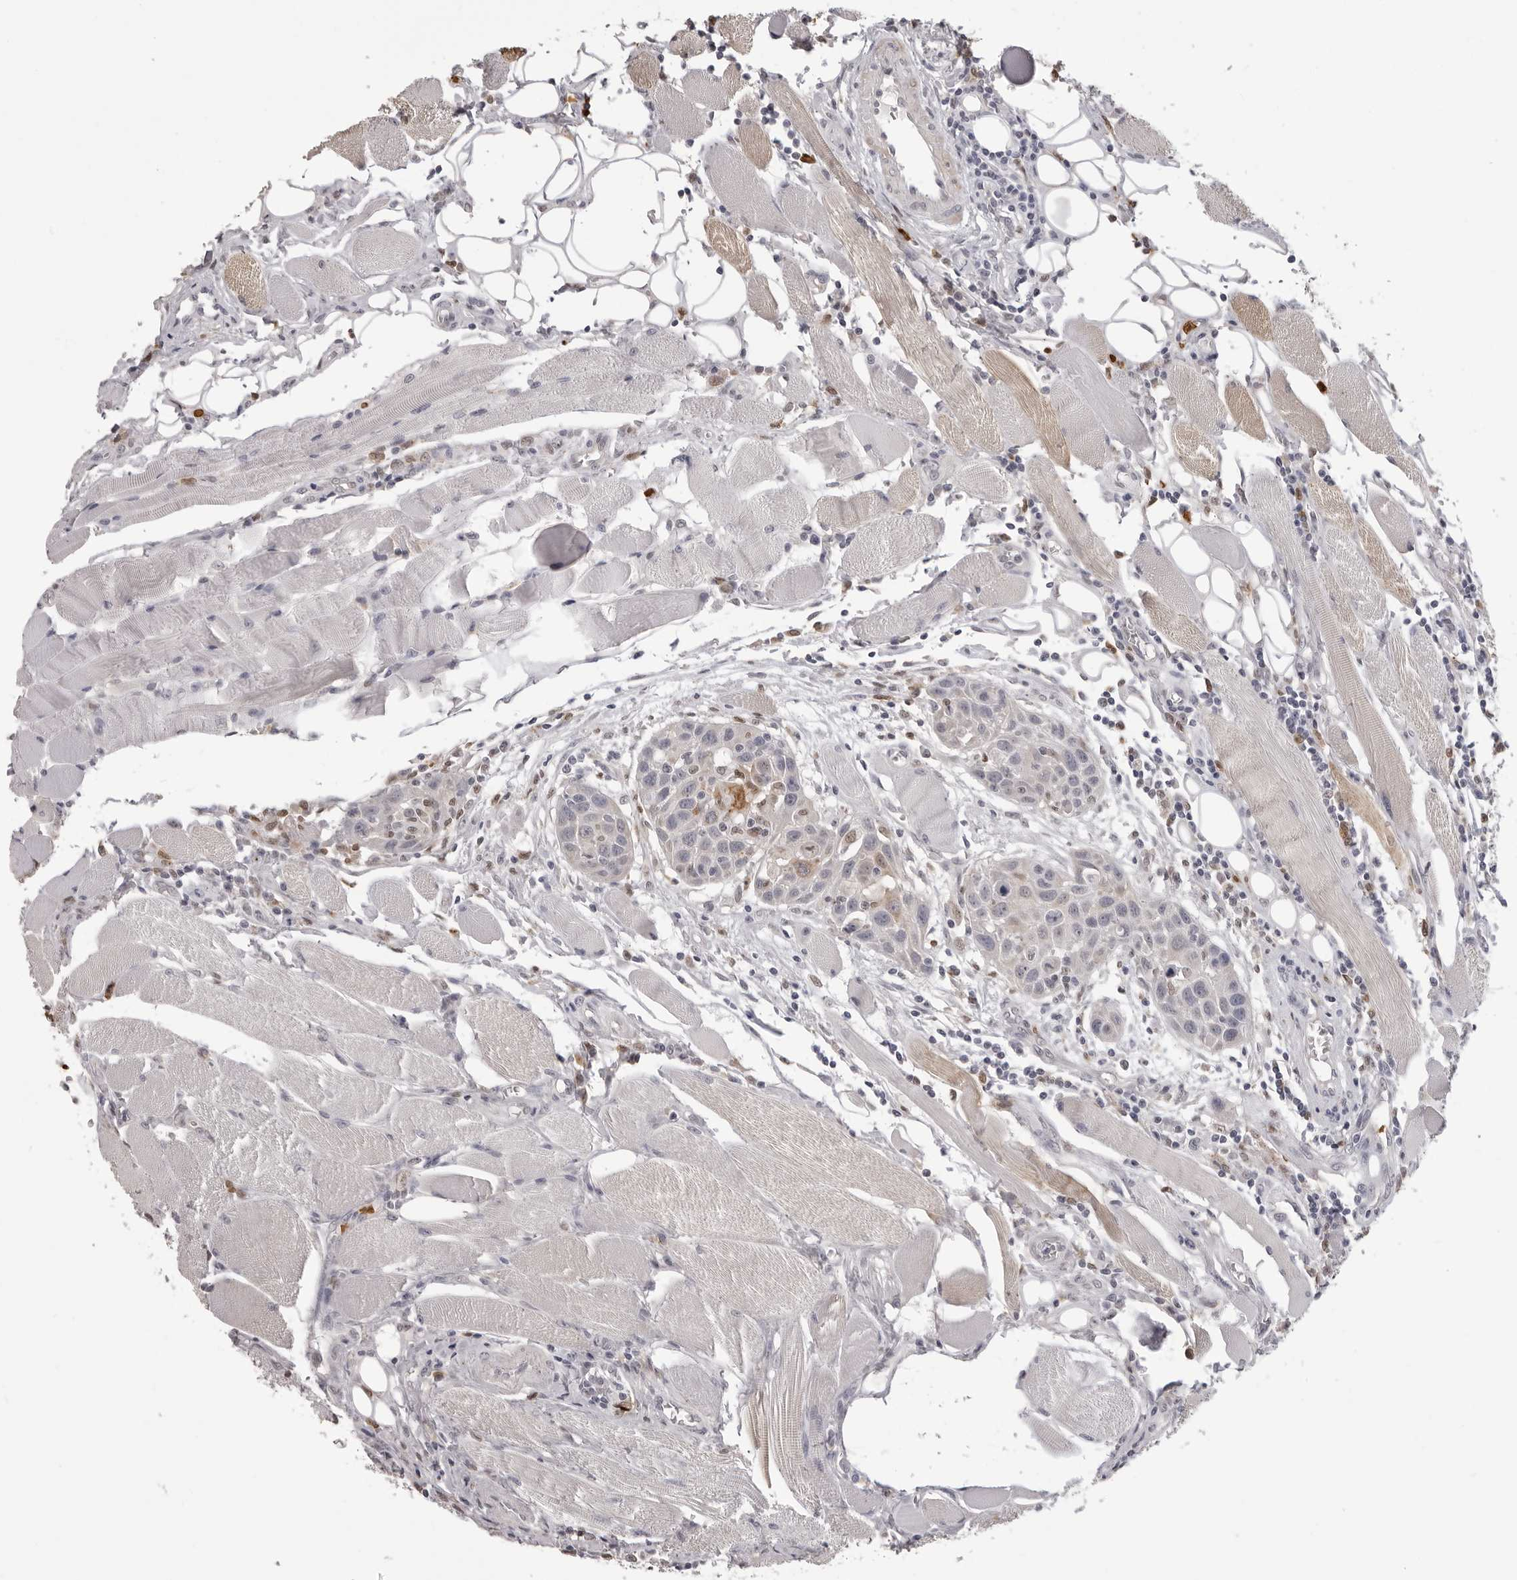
{"staining": {"intensity": "negative", "quantity": "none", "location": "none"}, "tissue": "head and neck cancer", "cell_type": "Tumor cells", "image_type": "cancer", "snomed": [{"axis": "morphology", "description": "Squamous cell carcinoma, NOS"}, {"axis": "topography", "description": "Oral tissue"}, {"axis": "topography", "description": "Head-Neck"}], "caption": "Head and neck cancer was stained to show a protein in brown. There is no significant positivity in tumor cells.", "gene": "IL31", "patient": {"sex": "female", "age": 50}}